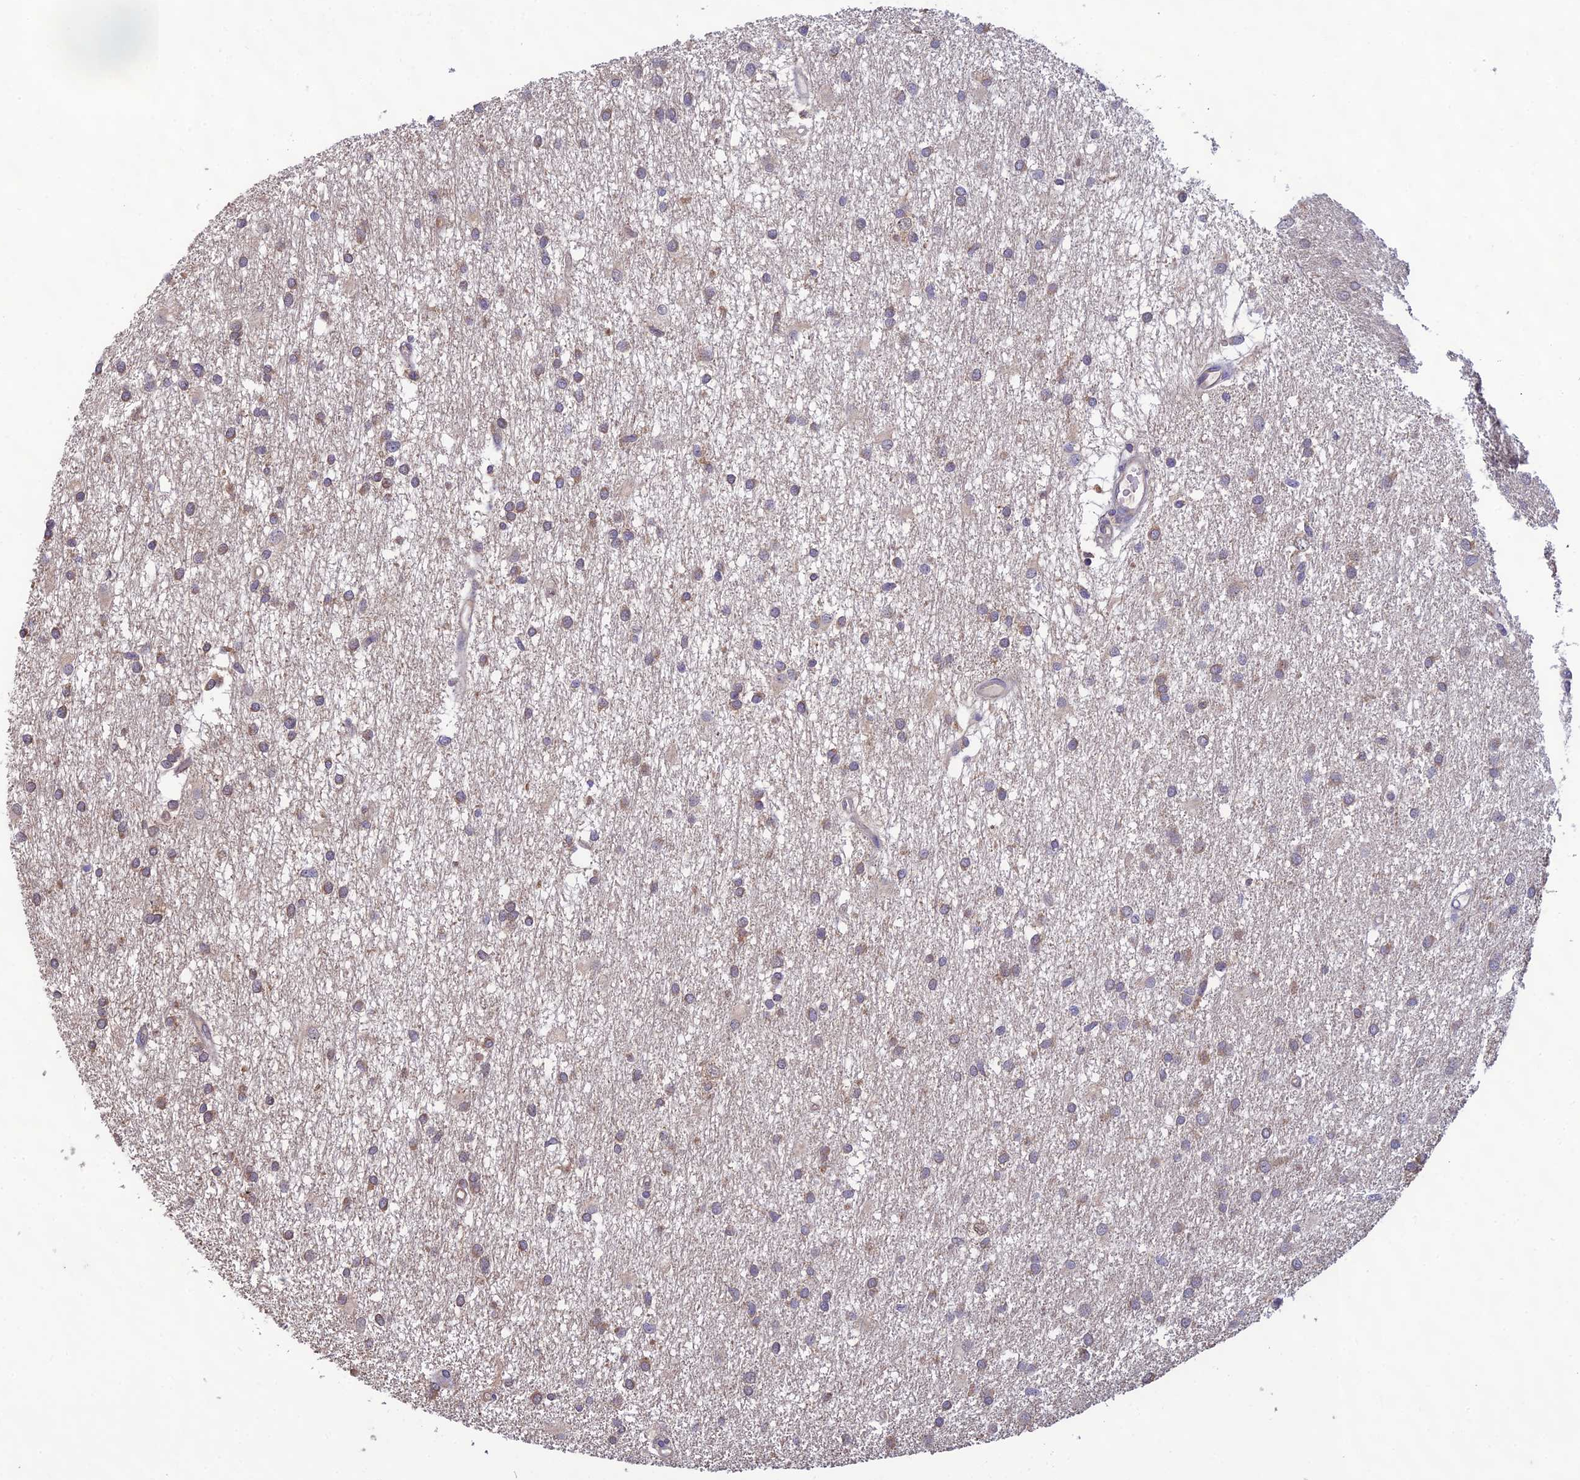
{"staining": {"intensity": "moderate", "quantity": "25%-75%", "location": "cytoplasmic/membranous"}, "tissue": "glioma", "cell_type": "Tumor cells", "image_type": "cancer", "snomed": [{"axis": "morphology", "description": "Glioma, malignant, High grade"}, {"axis": "topography", "description": "Brain"}], "caption": "Moderate cytoplasmic/membranous staining is seen in approximately 25%-75% of tumor cells in glioma.", "gene": "MRNIP", "patient": {"sex": "male", "age": 77}}